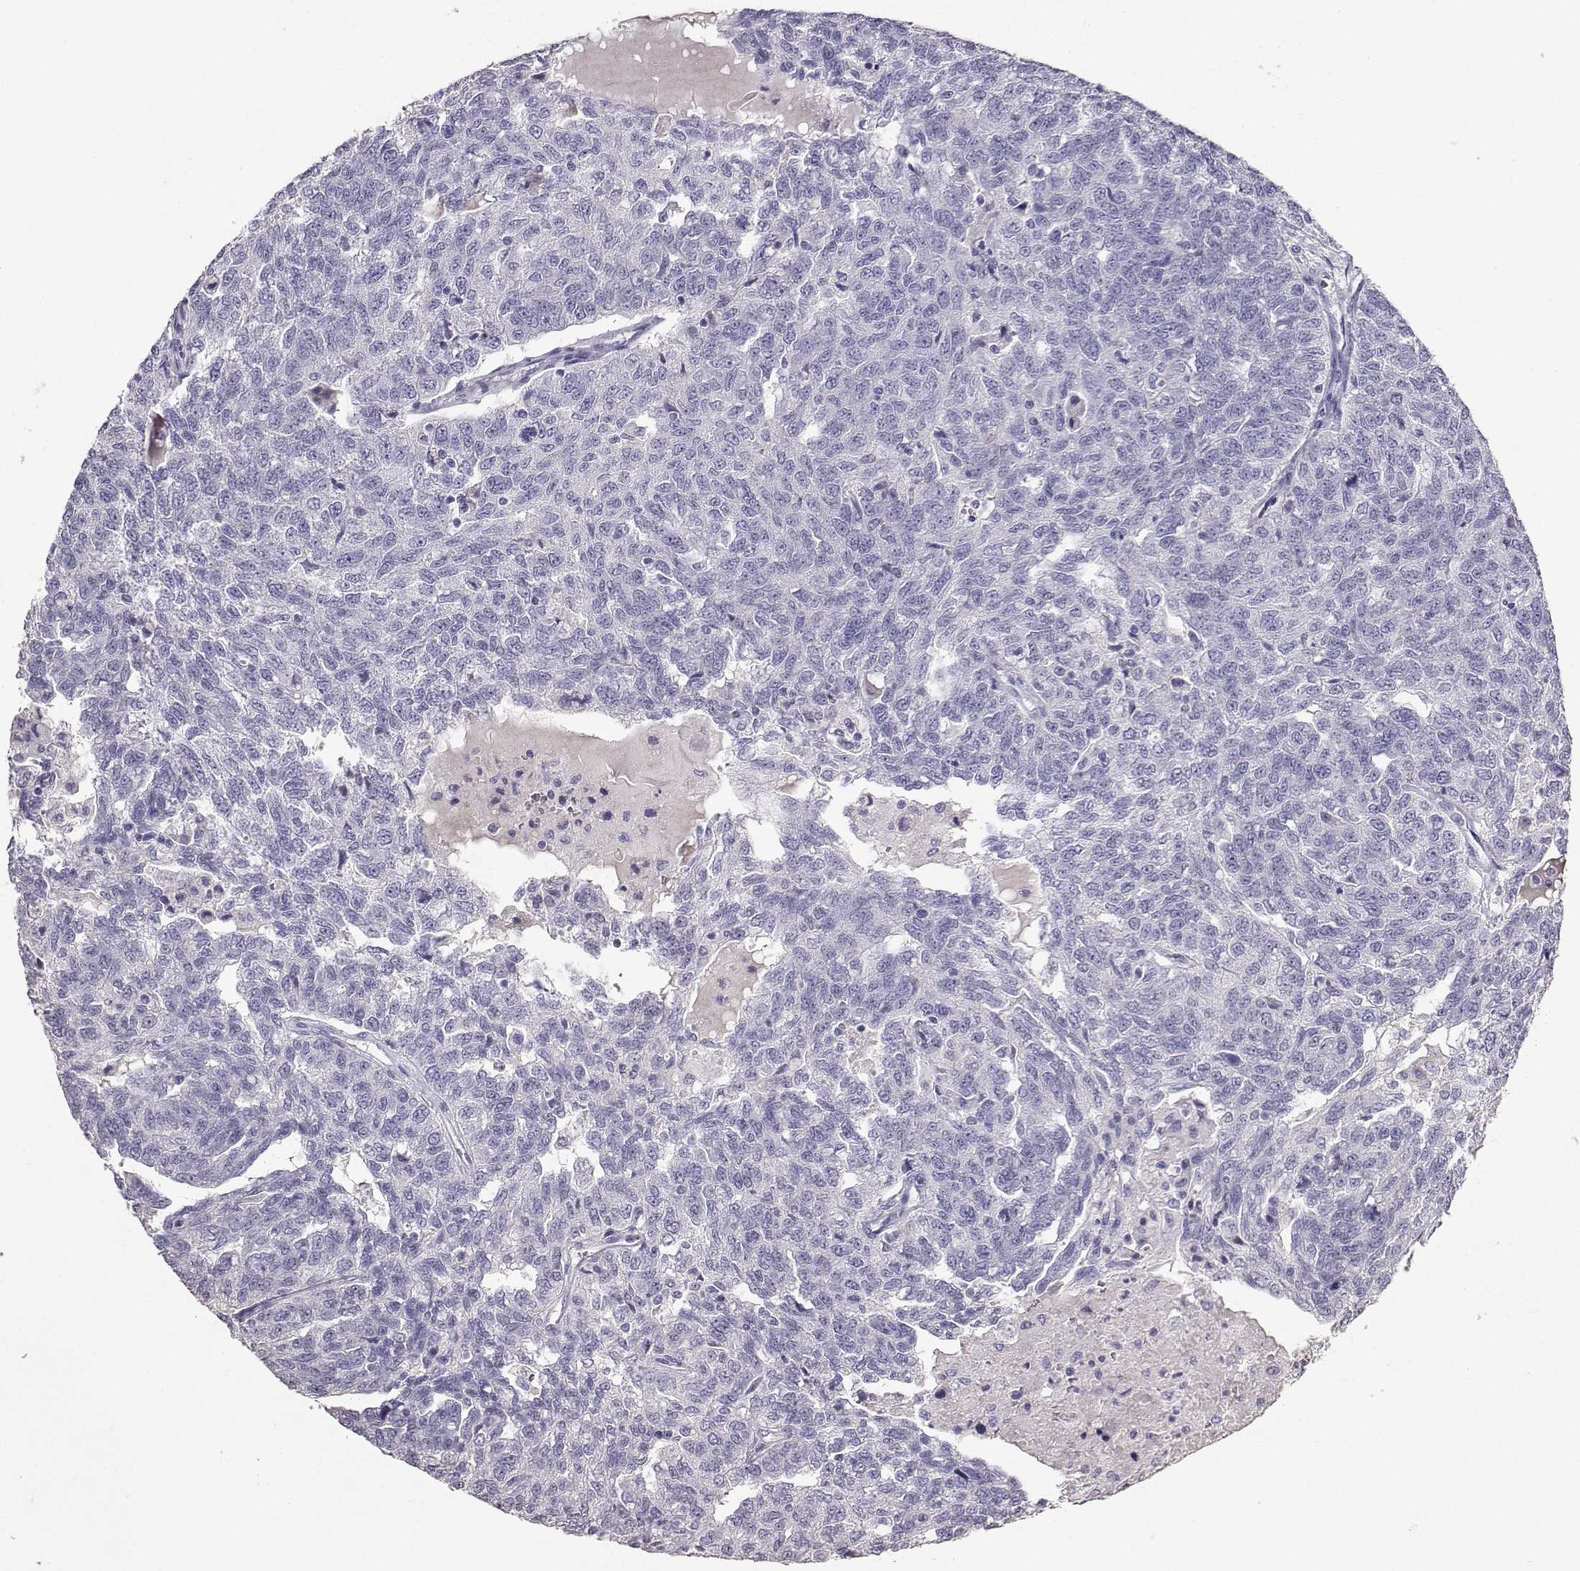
{"staining": {"intensity": "negative", "quantity": "none", "location": "none"}, "tissue": "ovarian cancer", "cell_type": "Tumor cells", "image_type": "cancer", "snomed": [{"axis": "morphology", "description": "Cystadenocarcinoma, serous, NOS"}, {"axis": "topography", "description": "Ovary"}], "caption": "An IHC micrograph of ovarian serous cystadenocarcinoma is shown. There is no staining in tumor cells of ovarian serous cystadenocarcinoma. (Stains: DAB immunohistochemistry with hematoxylin counter stain, Microscopy: brightfield microscopy at high magnification).", "gene": "CARTPT", "patient": {"sex": "female", "age": 71}}